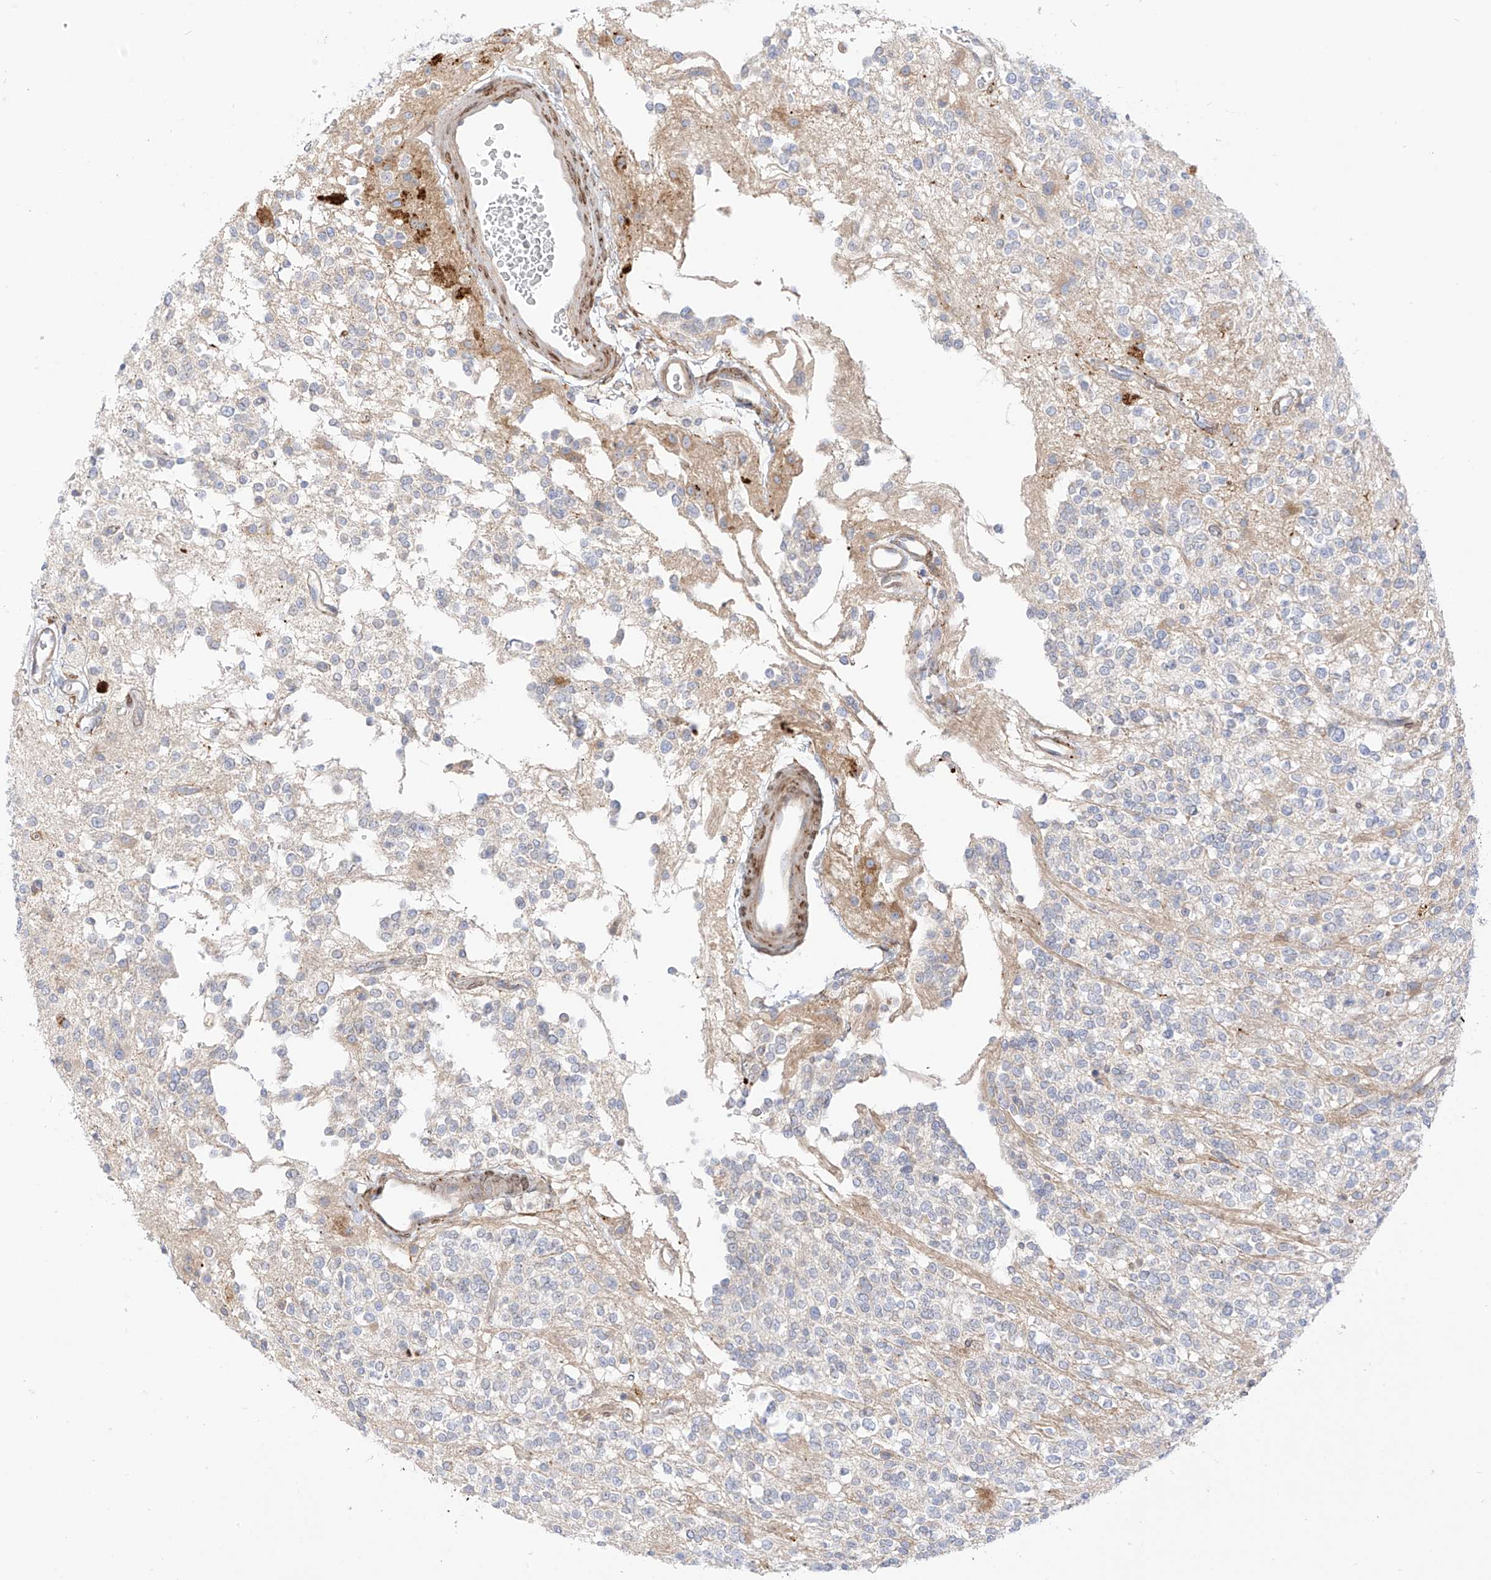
{"staining": {"intensity": "negative", "quantity": "none", "location": "none"}, "tissue": "glioma", "cell_type": "Tumor cells", "image_type": "cancer", "snomed": [{"axis": "morphology", "description": "Glioma, malignant, High grade"}, {"axis": "topography", "description": "Brain"}], "caption": "This histopathology image is of glioma stained with immunohistochemistry to label a protein in brown with the nuclei are counter-stained blue. There is no staining in tumor cells.", "gene": "PCYOX1", "patient": {"sex": "male", "age": 34}}